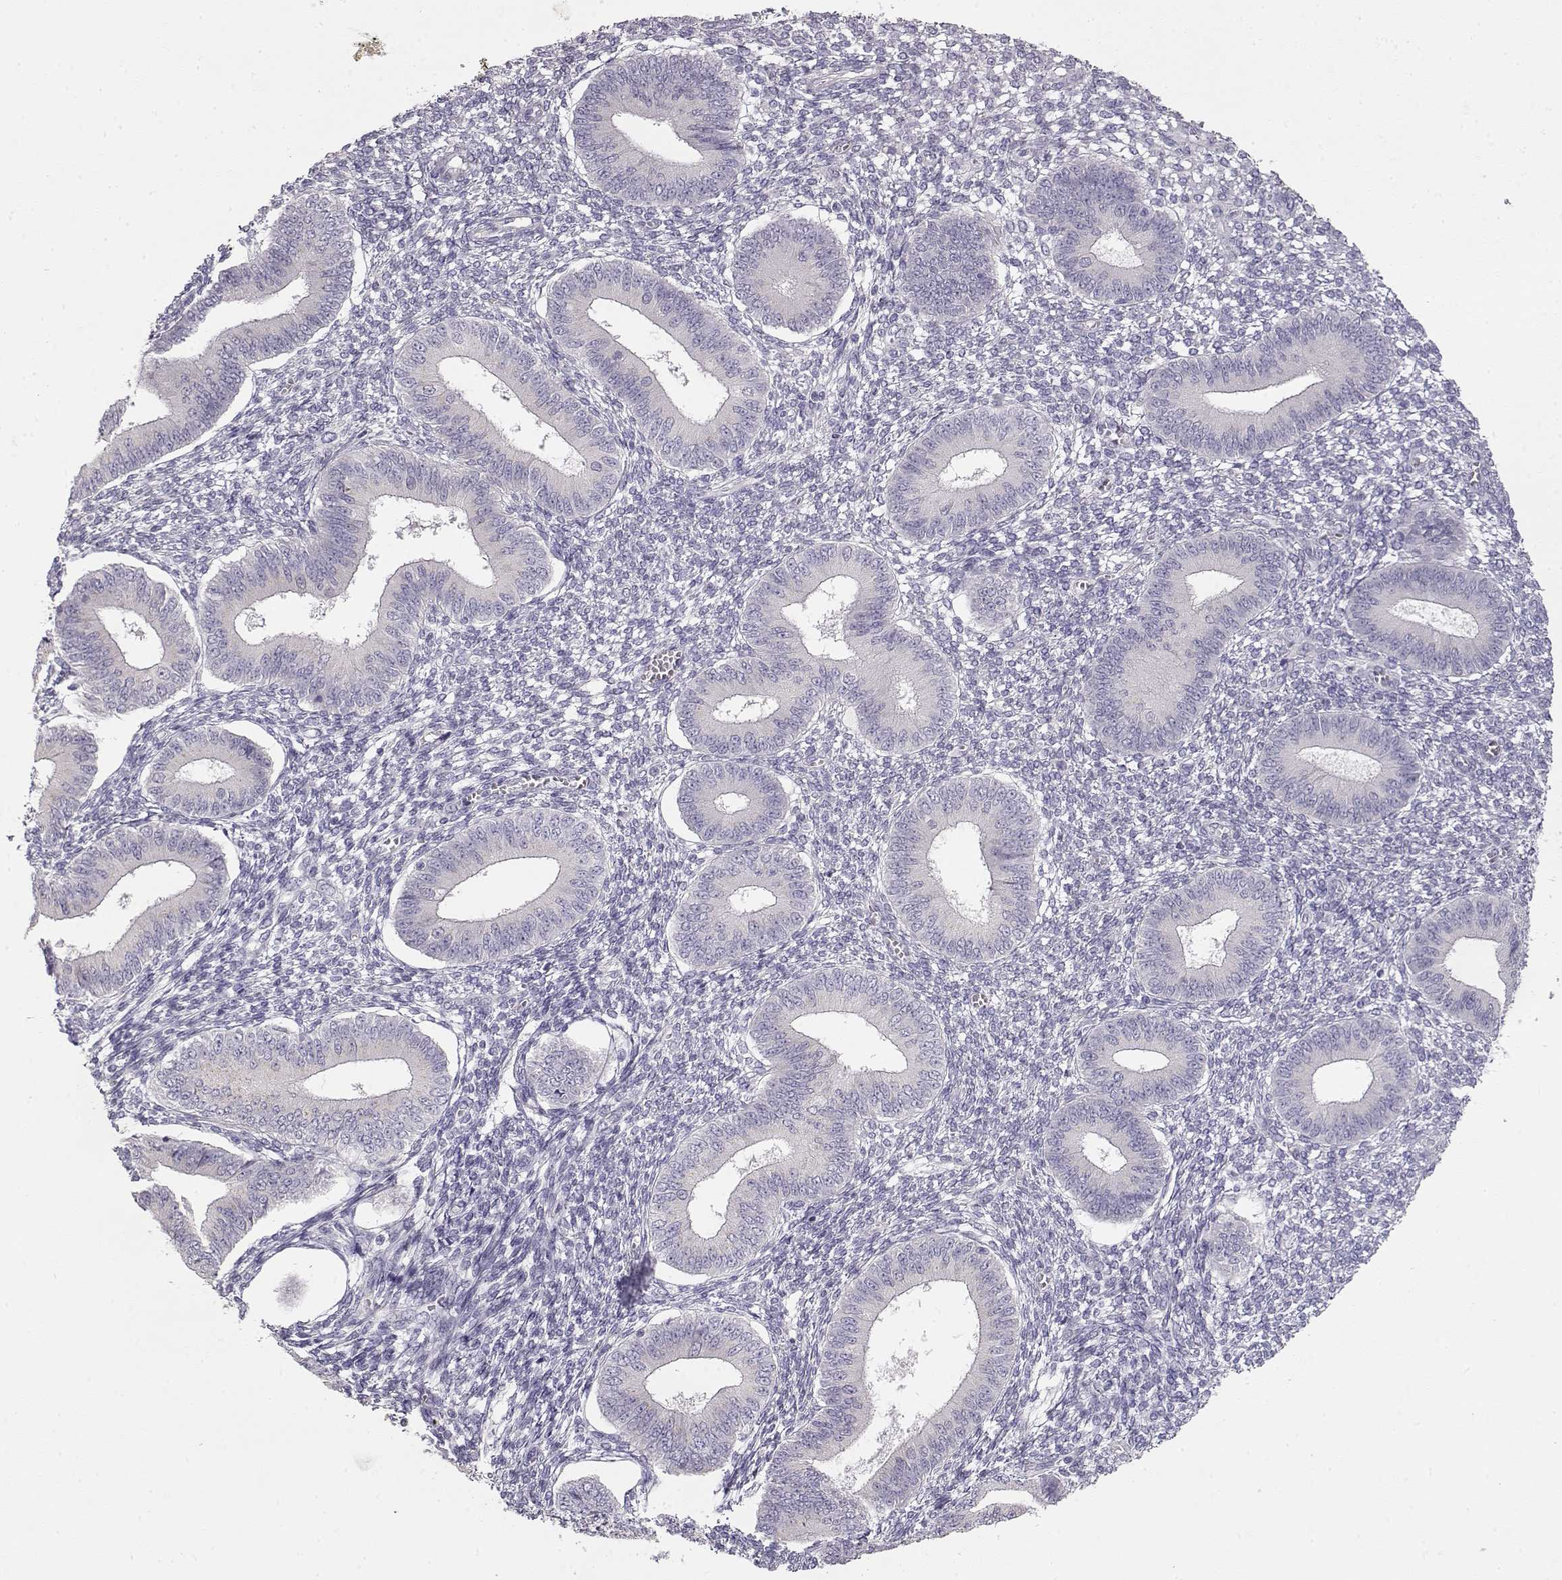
{"staining": {"intensity": "negative", "quantity": "none", "location": "none"}, "tissue": "endometrium", "cell_type": "Cells in endometrial stroma", "image_type": "normal", "snomed": [{"axis": "morphology", "description": "Normal tissue, NOS"}, {"axis": "topography", "description": "Endometrium"}], "caption": "This is an immunohistochemistry micrograph of benign human endometrium. There is no staining in cells in endometrial stroma.", "gene": "GLIPR1L2", "patient": {"sex": "female", "age": 42}}